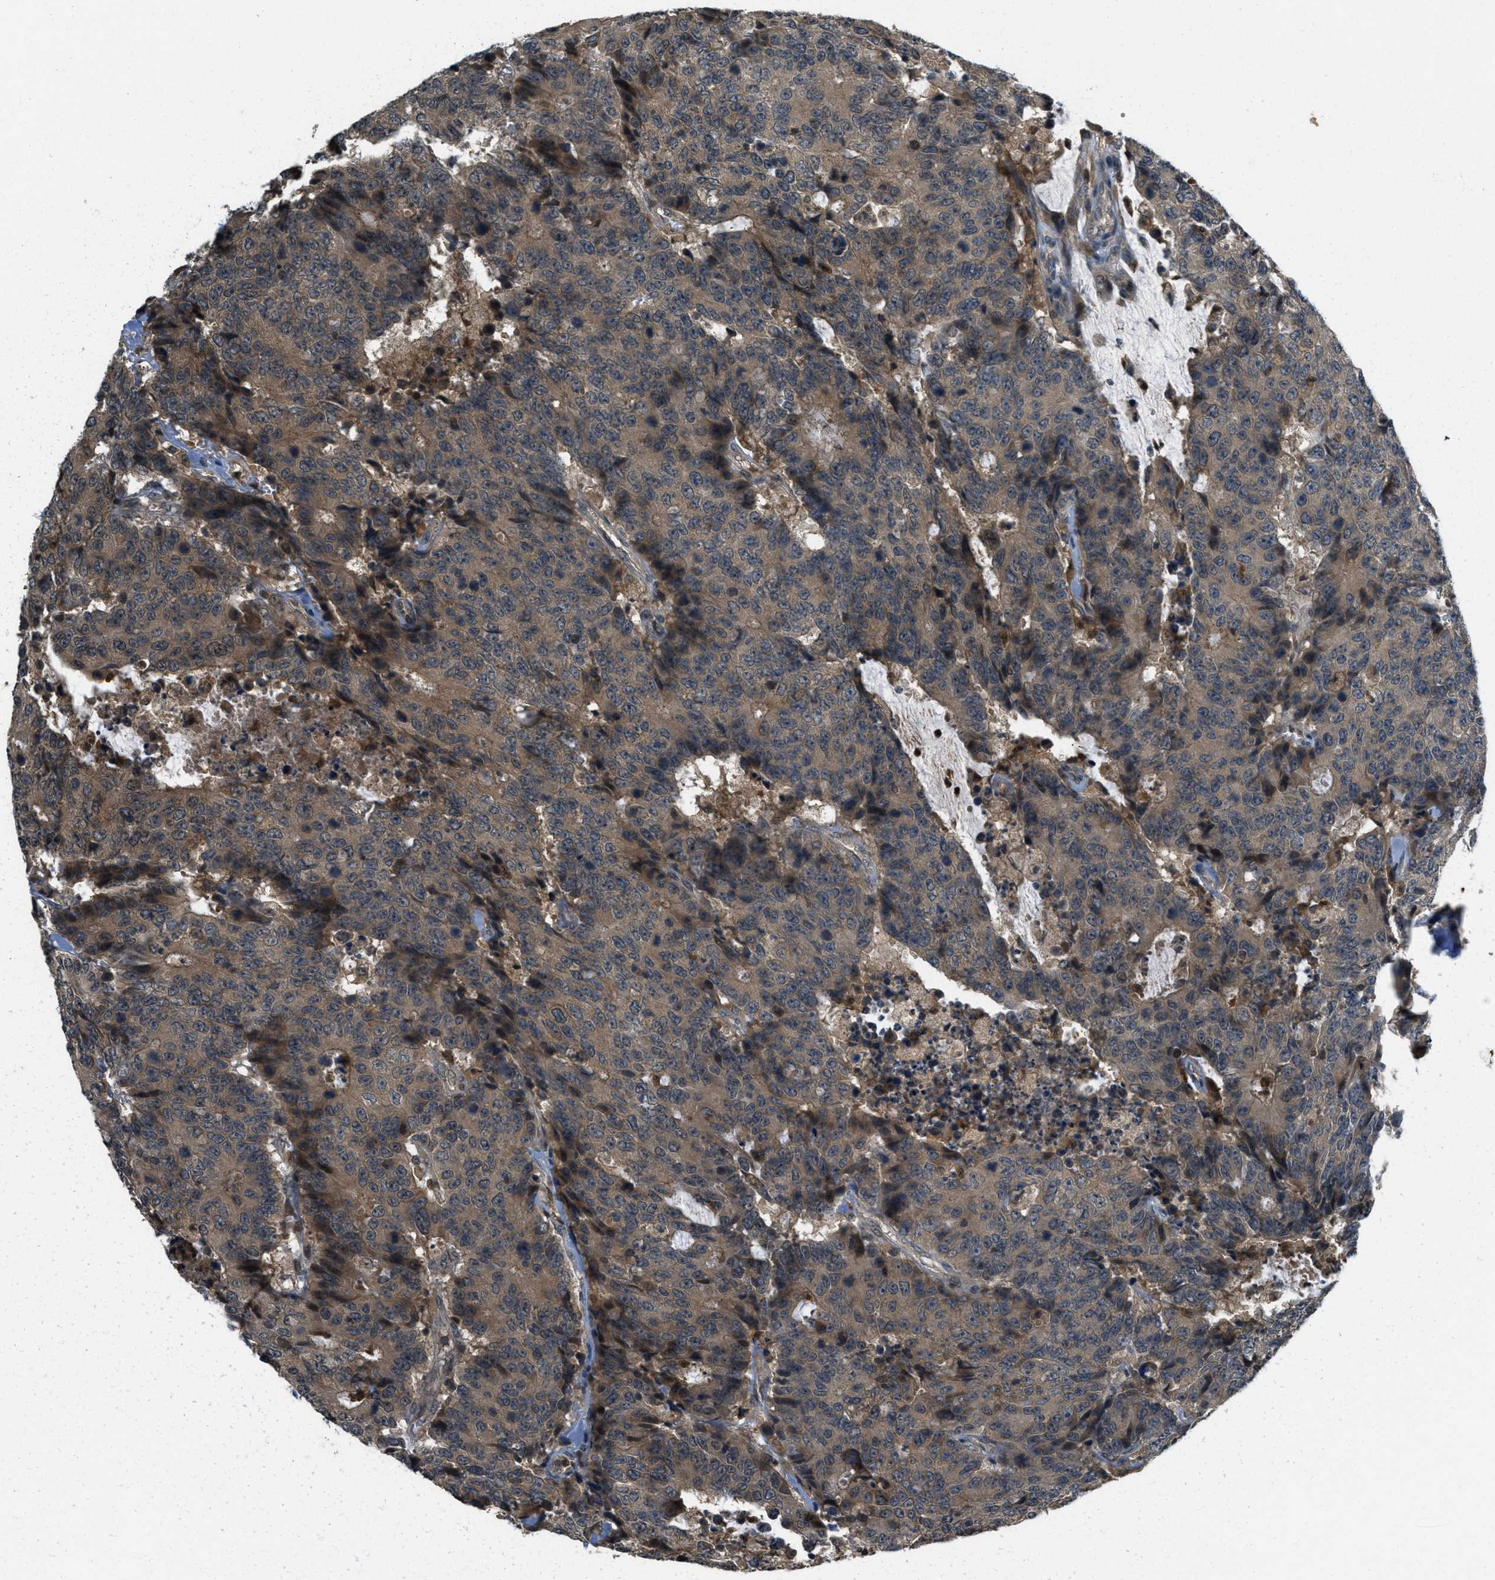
{"staining": {"intensity": "moderate", "quantity": ">75%", "location": "cytoplasmic/membranous"}, "tissue": "colorectal cancer", "cell_type": "Tumor cells", "image_type": "cancer", "snomed": [{"axis": "morphology", "description": "Adenocarcinoma, NOS"}, {"axis": "topography", "description": "Colon"}], "caption": "Tumor cells demonstrate moderate cytoplasmic/membranous expression in approximately >75% of cells in colorectal cancer (adenocarcinoma). (DAB = brown stain, brightfield microscopy at high magnification).", "gene": "ATG7", "patient": {"sex": "female", "age": 86}}